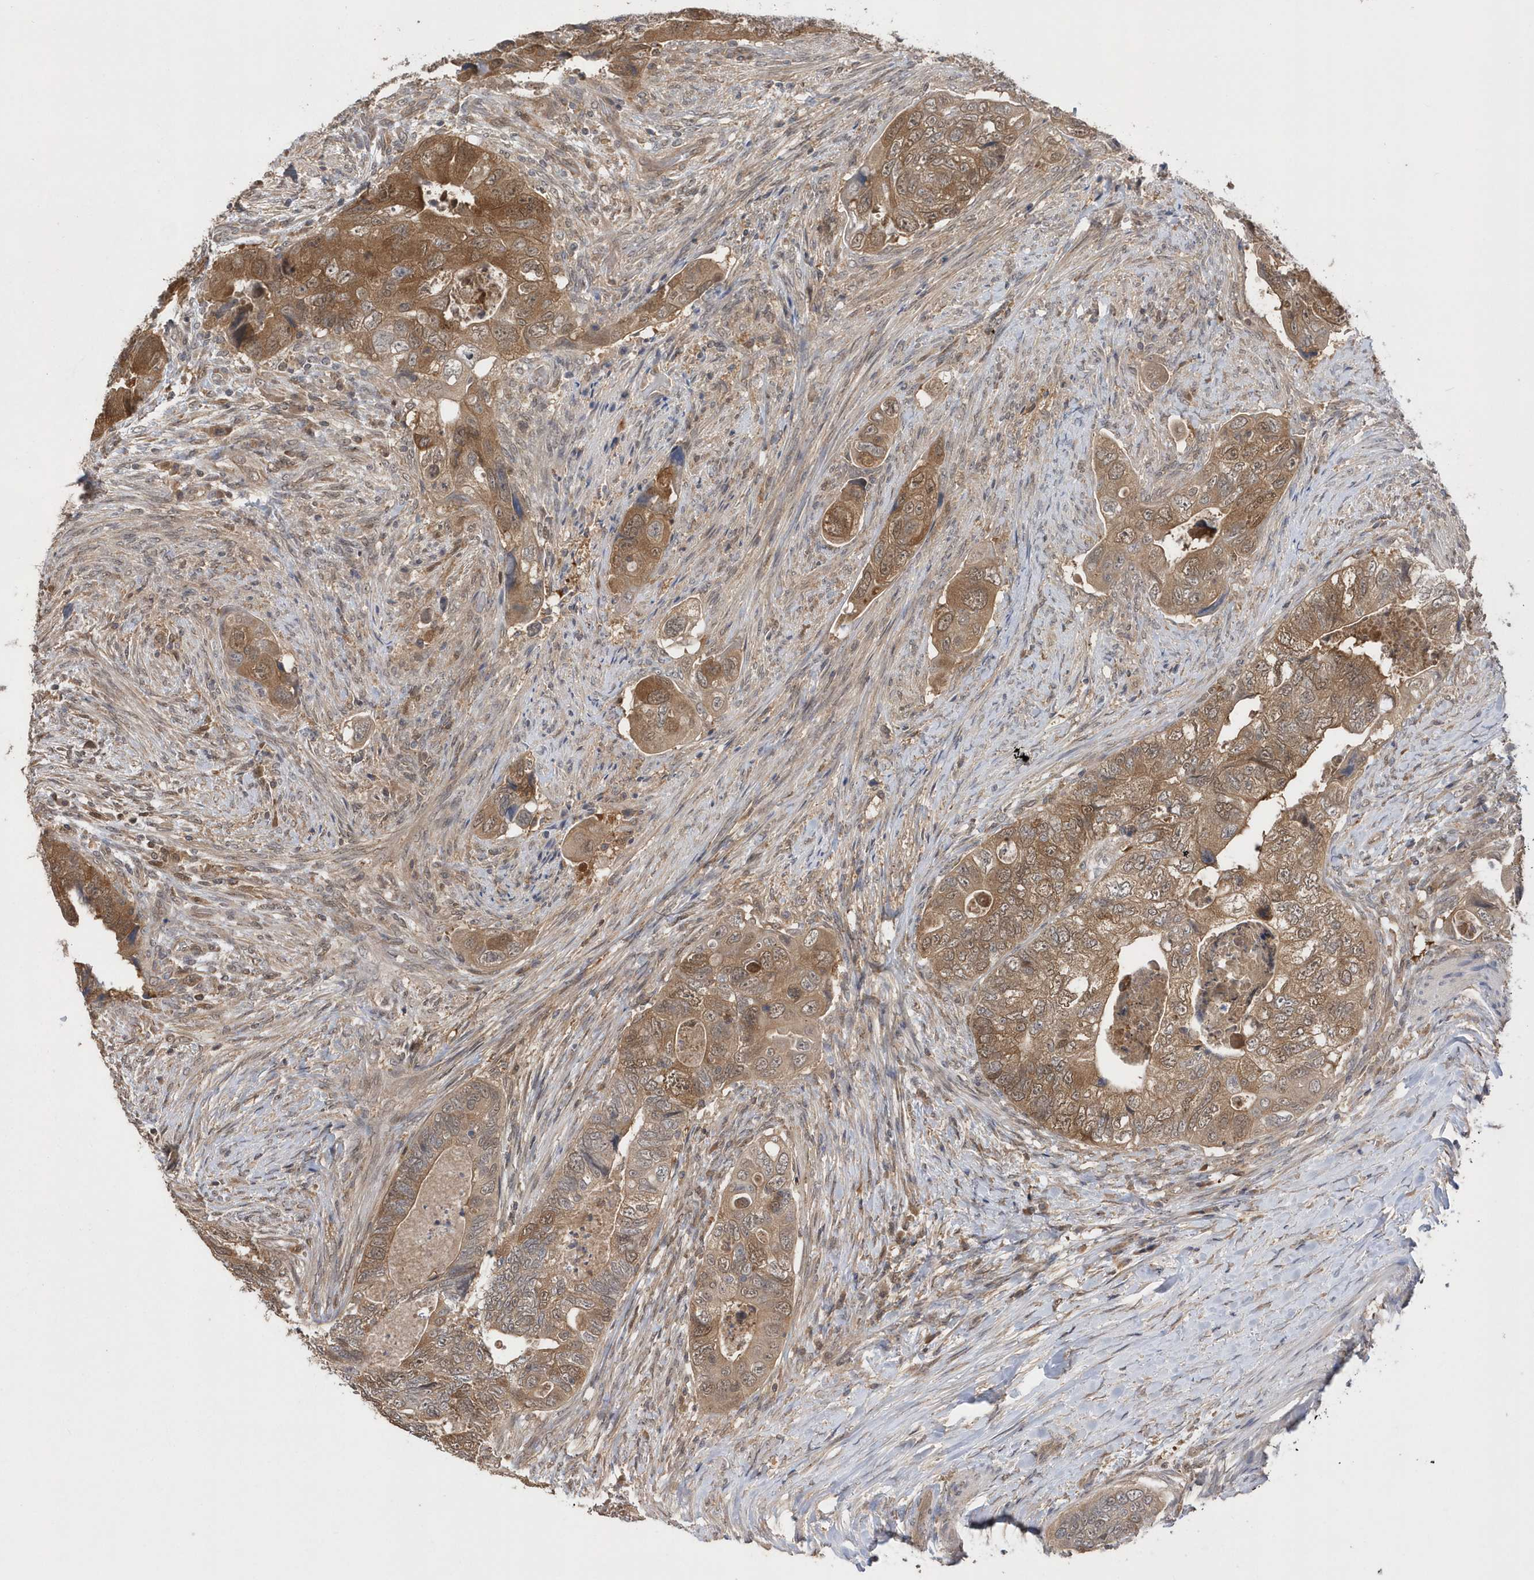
{"staining": {"intensity": "moderate", "quantity": ">75%", "location": "cytoplasmic/membranous"}, "tissue": "colorectal cancer", "cell_type": "Tumor cells", "image_type": "cancer", "snomed": [{"axis": "morphology", "description": "Adenocarcinoma, NOS"}, {"axis": "topography", "description": "Rectum"}], "caption": "Immunohistochemistry (IHC) micrograph of adenocarcinoma (colorectal) stained for a protein (brown), which displays medium levels of moderate cytoplasmic/membranous positivity in about >75% of tumor cells.", "gene": "RPE", "patient": {"sex": "male", "age": 63}}